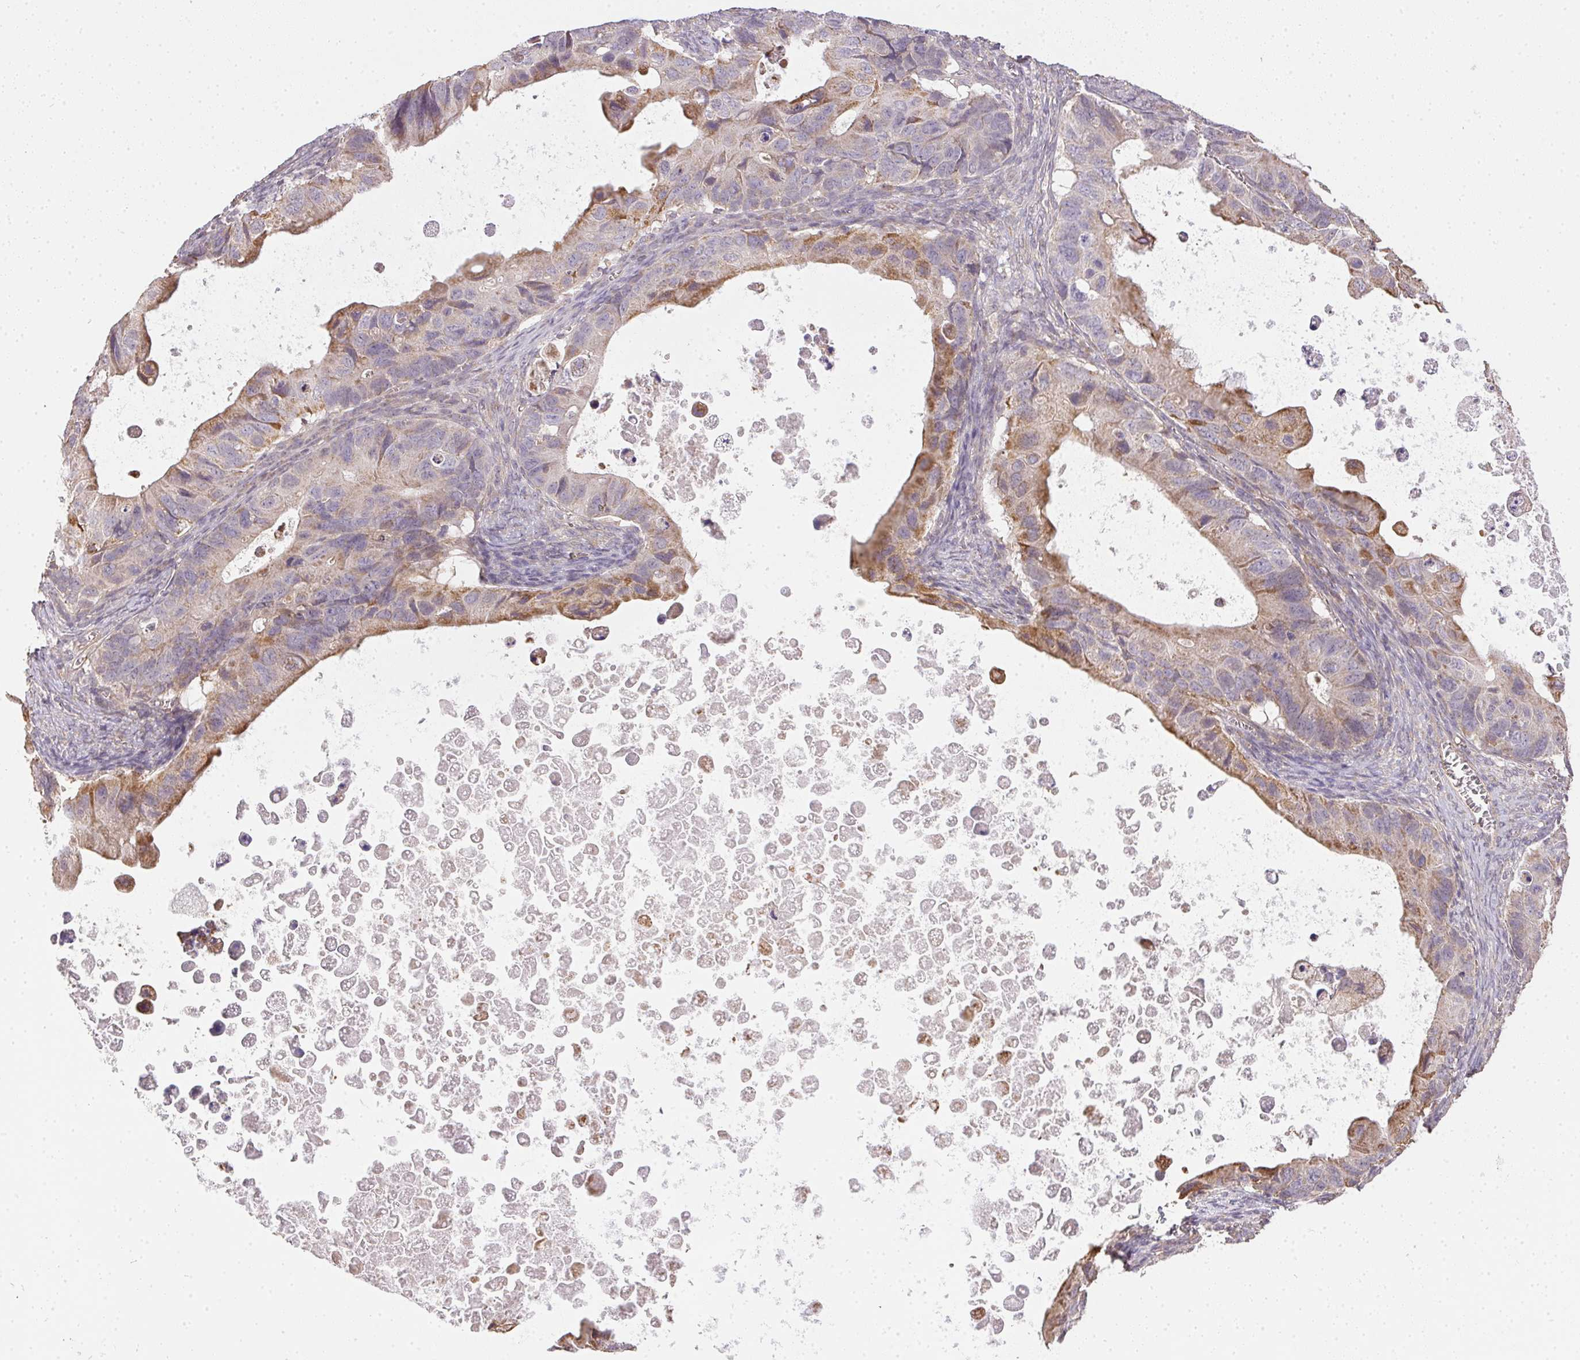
{"staining": {"intensity": "weak", "quantity": "<25%", "location": "cytoplasmic/membranous"}, "tissue": "ovarian cancer", "cell_type": "Tumor cells", "image_type": "cancer", "snomed": [{"axis": "morphology", "description": "Cystadenocarcinoma, mucinous, NOS"}, {"axis": "topography", "description": "Ovary"}], "caption": "Immunohistochemistry histopathology image of mucinous cystadenocarcinoma (ovarian) stained for a protein (brown), which shows no expression in tumor cells.", "gene": "REV3L", "patient": {"sex": "female", "age": 64}}